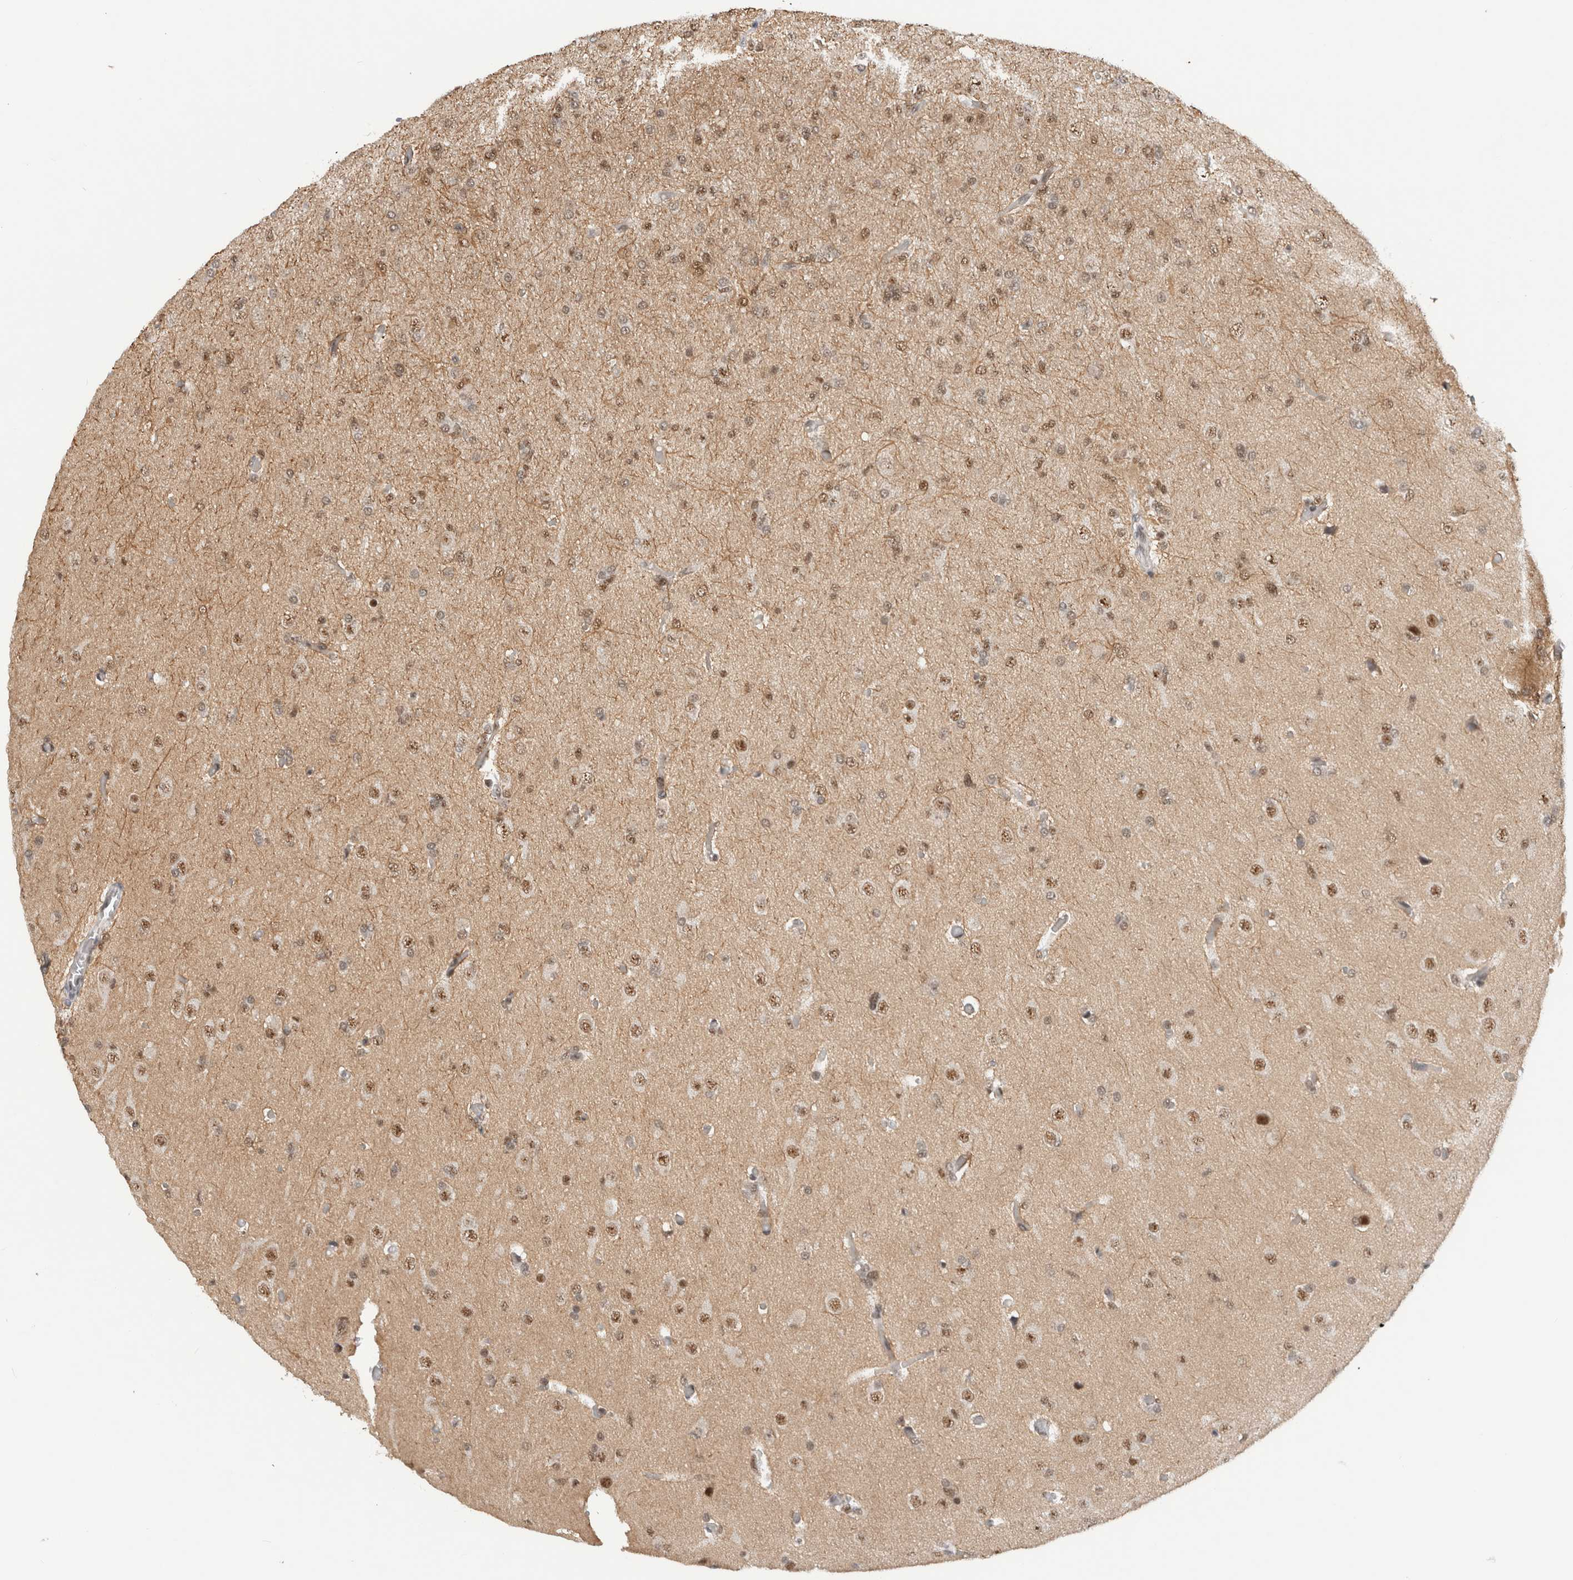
{"staining": {"intensity": "moderate", "quantity": ">75%", "location": "nuclear"}, "tissue": "glioma", "cell_type": "Tumor cells", "image_type": "cancer", "snomed": [{"axis": "morphology", "description": "Glioma, malignant, High grade"}, {"axis": "topography", "description": "Cerebral cortex"}], "caption": "Protein expression analysis of human glioma reveals moderate nuclear positivity in approximately >75% of tumor cells.", "gene": "NCAPG2", "patient": {"sex": "female", "age": 36}}